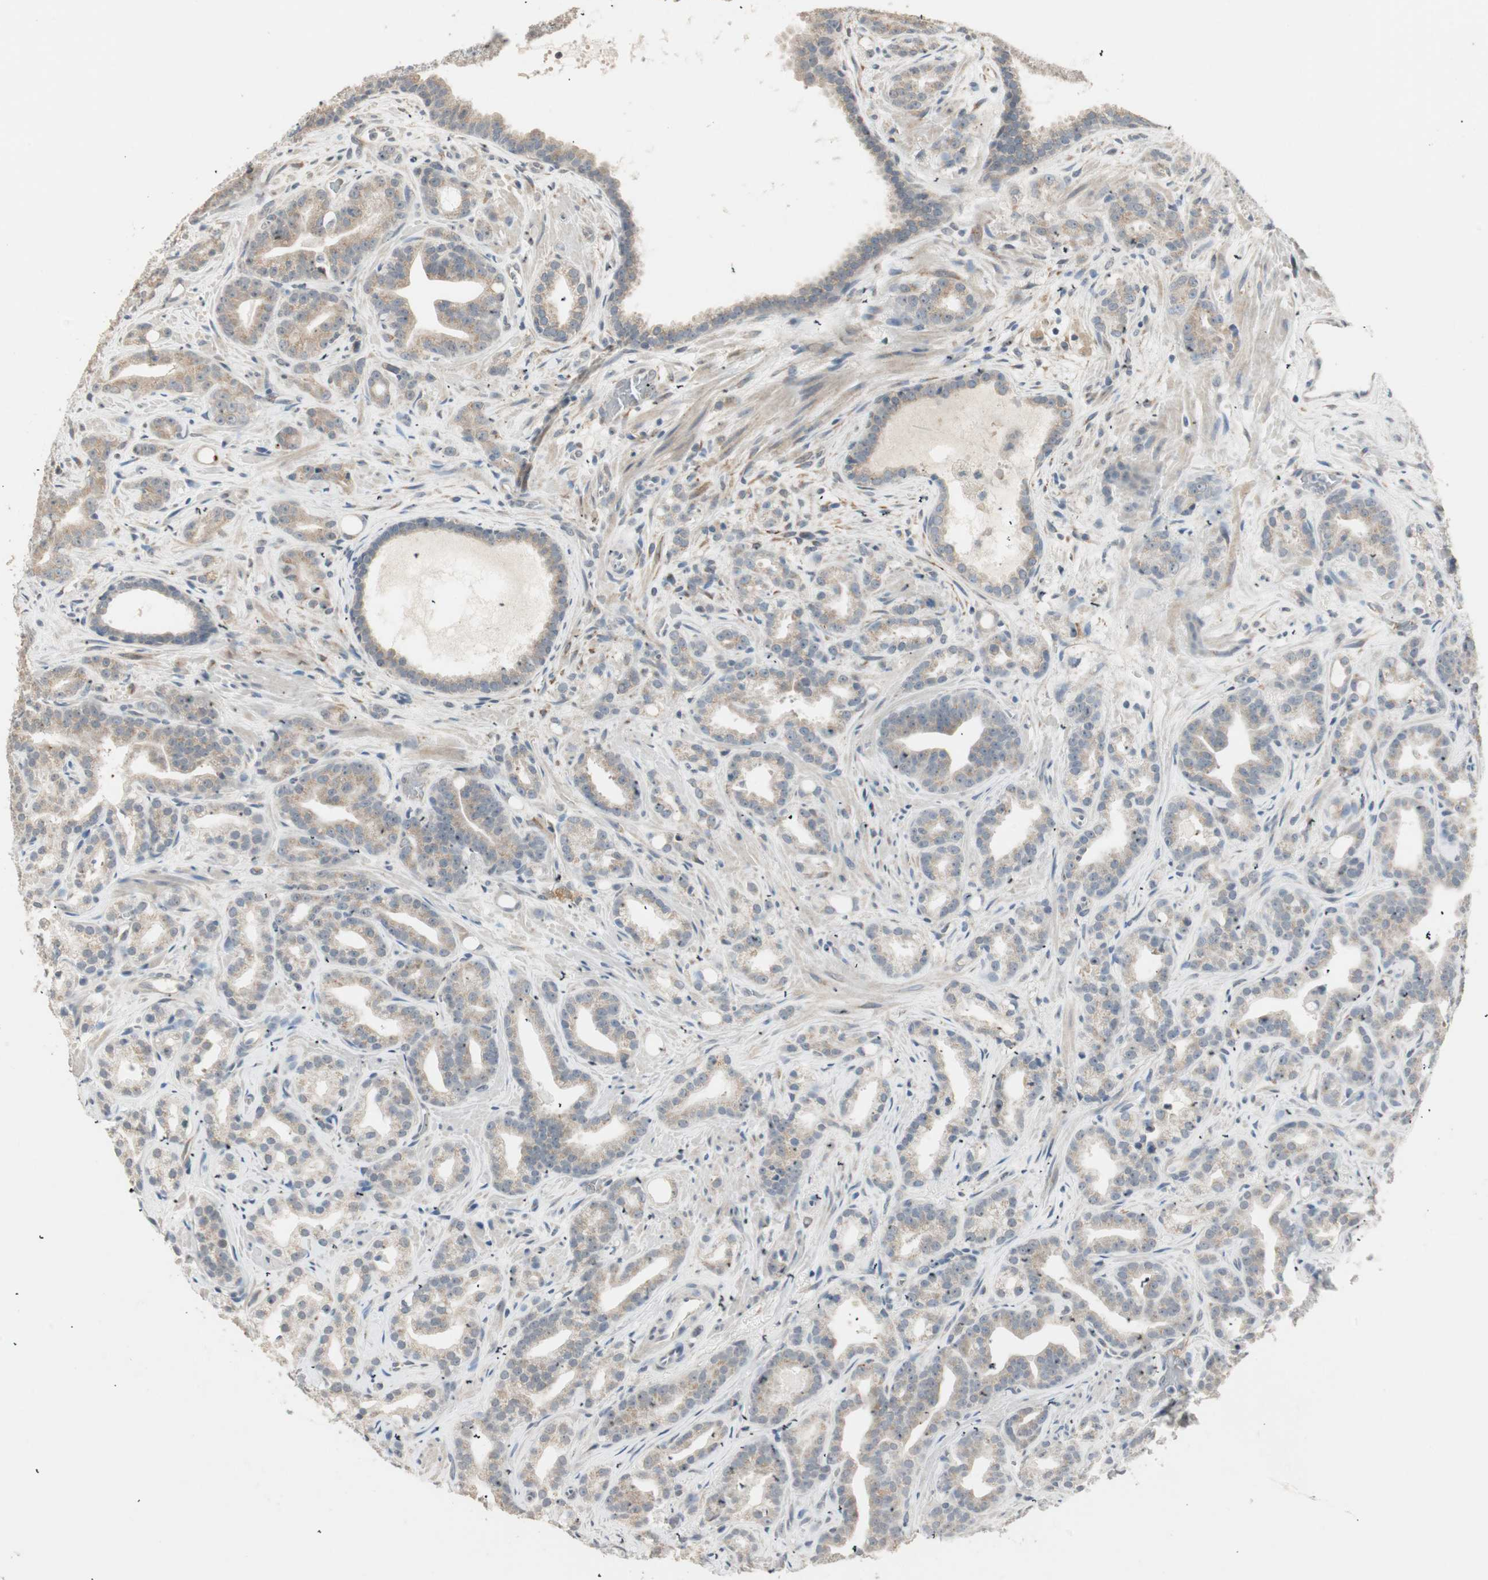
{"staining": {"intensity": "weak", "quantity": ">75%", "location": "cytoplasmic/membranous"}, "tissue": "prostate cancer", "cell_type": "Tumor cells", "image_type": "cancer", "snomed": [{"axis": "morphology", "description": "Adenocarcinoma, Low grade"}, {"axis": "topography", "description": "Prostate"}], "caption": "IHC of human prostate cancer shows low levels of weak cytoplasmic/membranous expression in about >75% of tumor cells.", "gene": "TASOR", "patient": {"sex": "male", "age": 63}}